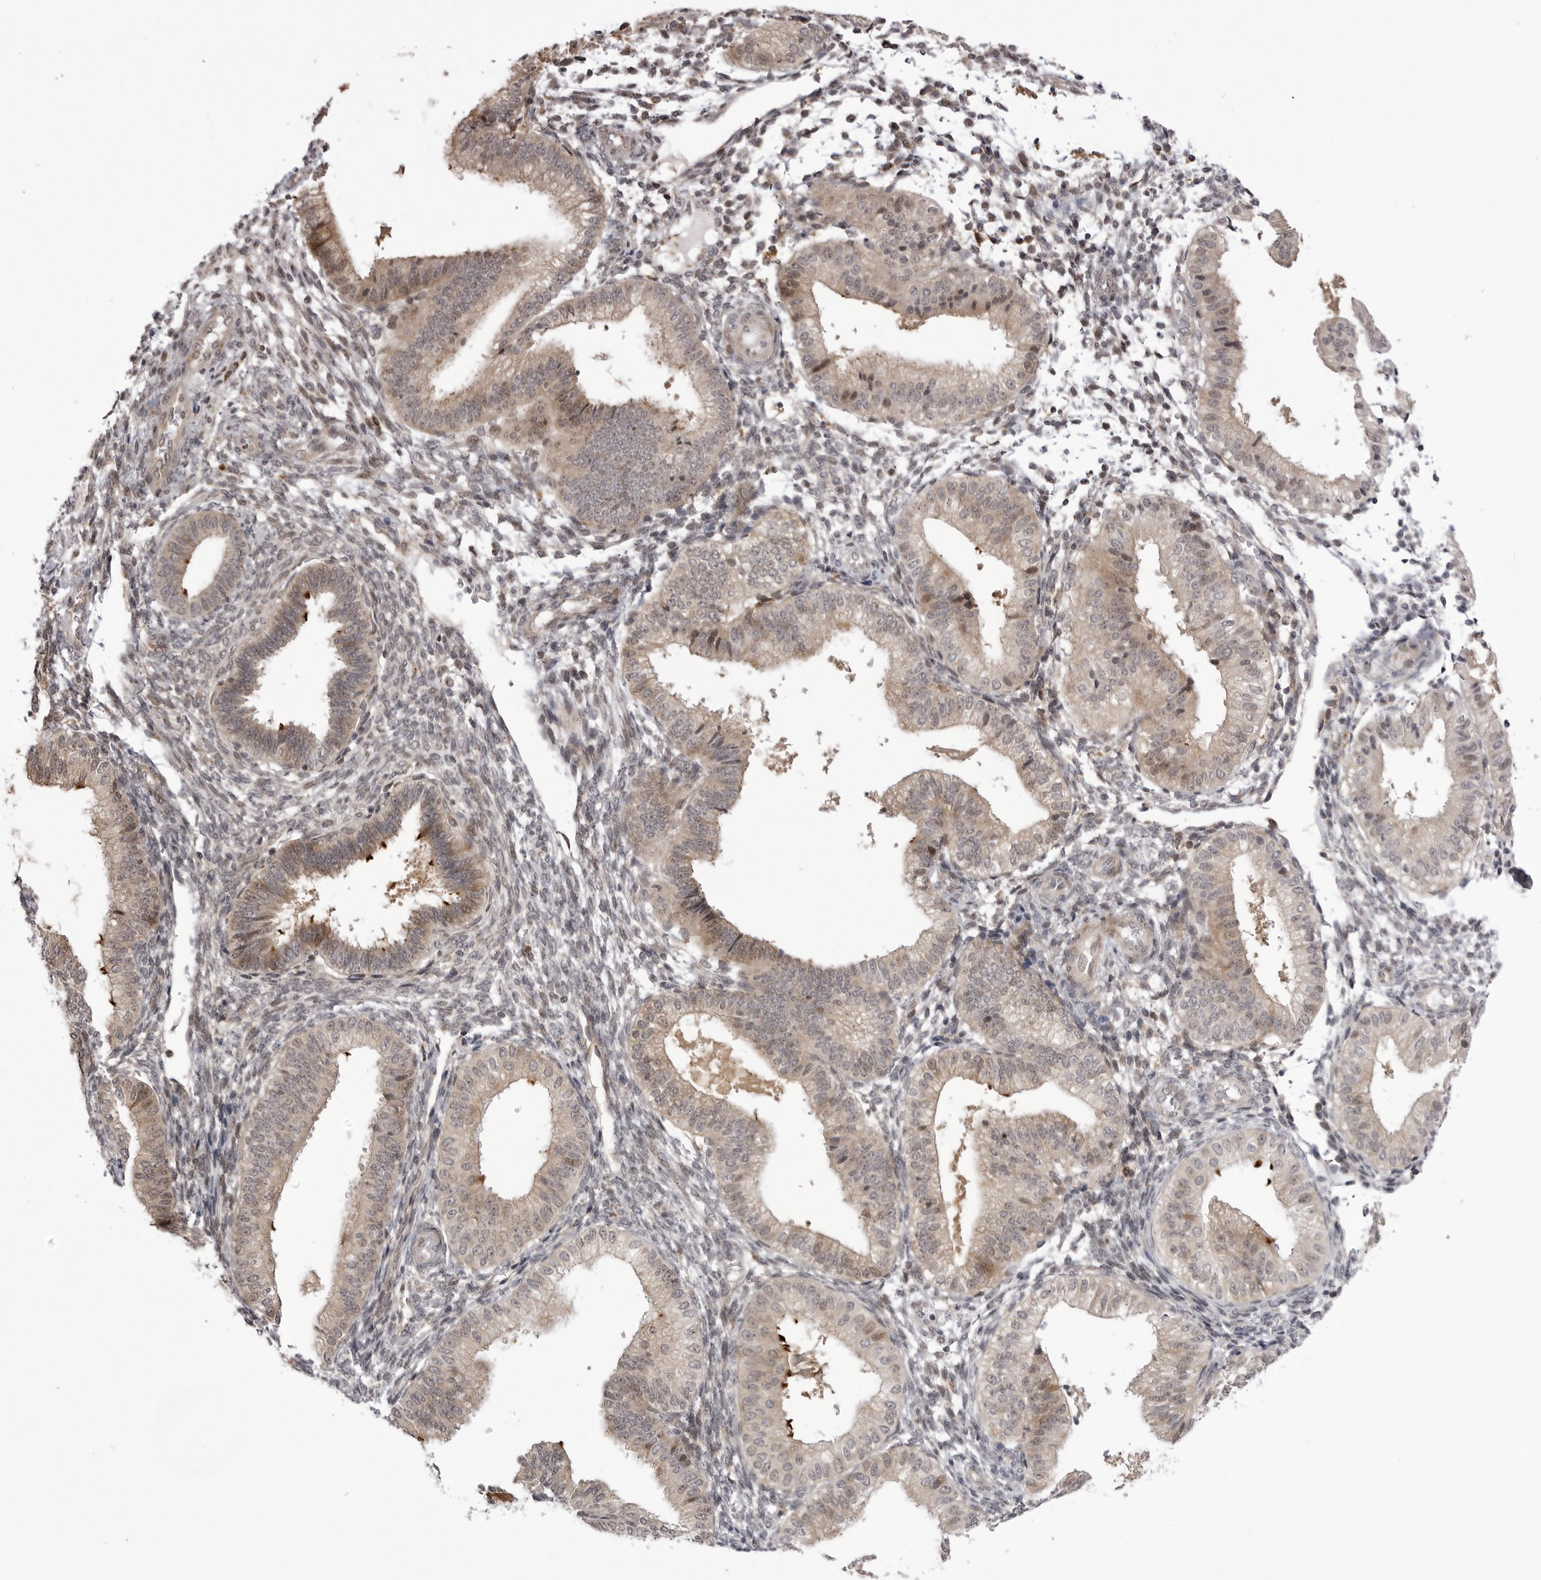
{"staining": {"intensity": "weak", "quantity": "<25%", "location": "cytoplasmic/membranous"}, "tissue": "endometrium", "cell_type": "Cells in endometrial stroma", "image_type": "normal", "snomed": [{"axis": "morphology", "description": "Normal tissue, NOS"}, {"axis": "topography", "description": "Endometrium"}], "caption": "This is a micrograph of immunohistochemistry staining of benign endometrium, which shows no positivity in cells in endometrial stroma.", "gene": "PTK2B", "patient": {"sex": "female", "age": 39}}